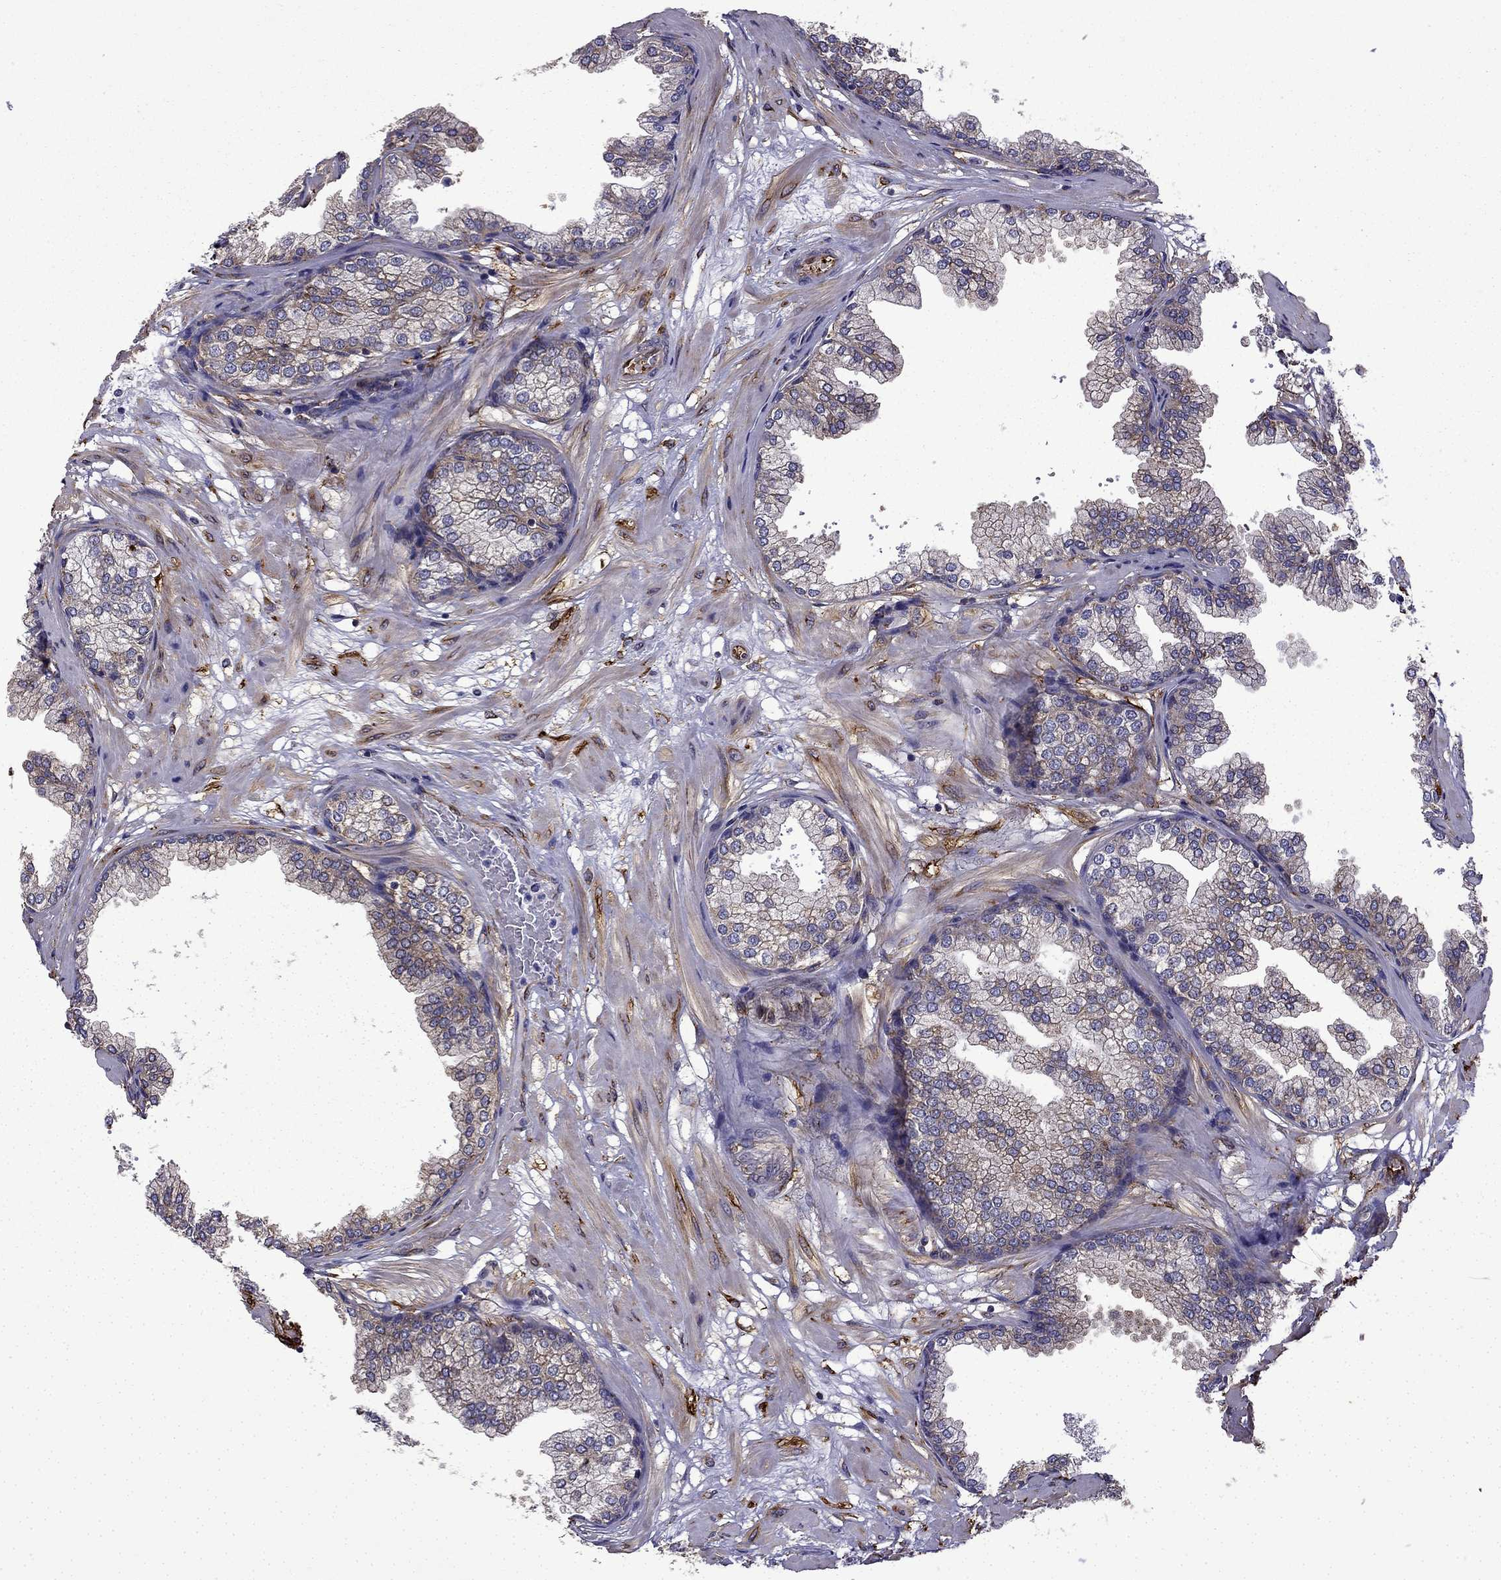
{"staining": {"intensity": "moderate", "quantity": "<25%", "location": "cytoplasmic/membranous"}, "tissue": "prostate", "cell_type": "Glandular cells", "image_type": "normal", "snomed": [{"axis": "morphology", "description": "Normal tissue, NOS"}, {"axis": "topography", "description": "Prostate"}], "caption": "Human prostate stained for a protein (brown) shows moderate cytoplasmic/membranous positive expression in approximately <25% of glandular cells.", "gene": "MAP4", "patient": {"sex": "male", "age": 37}}